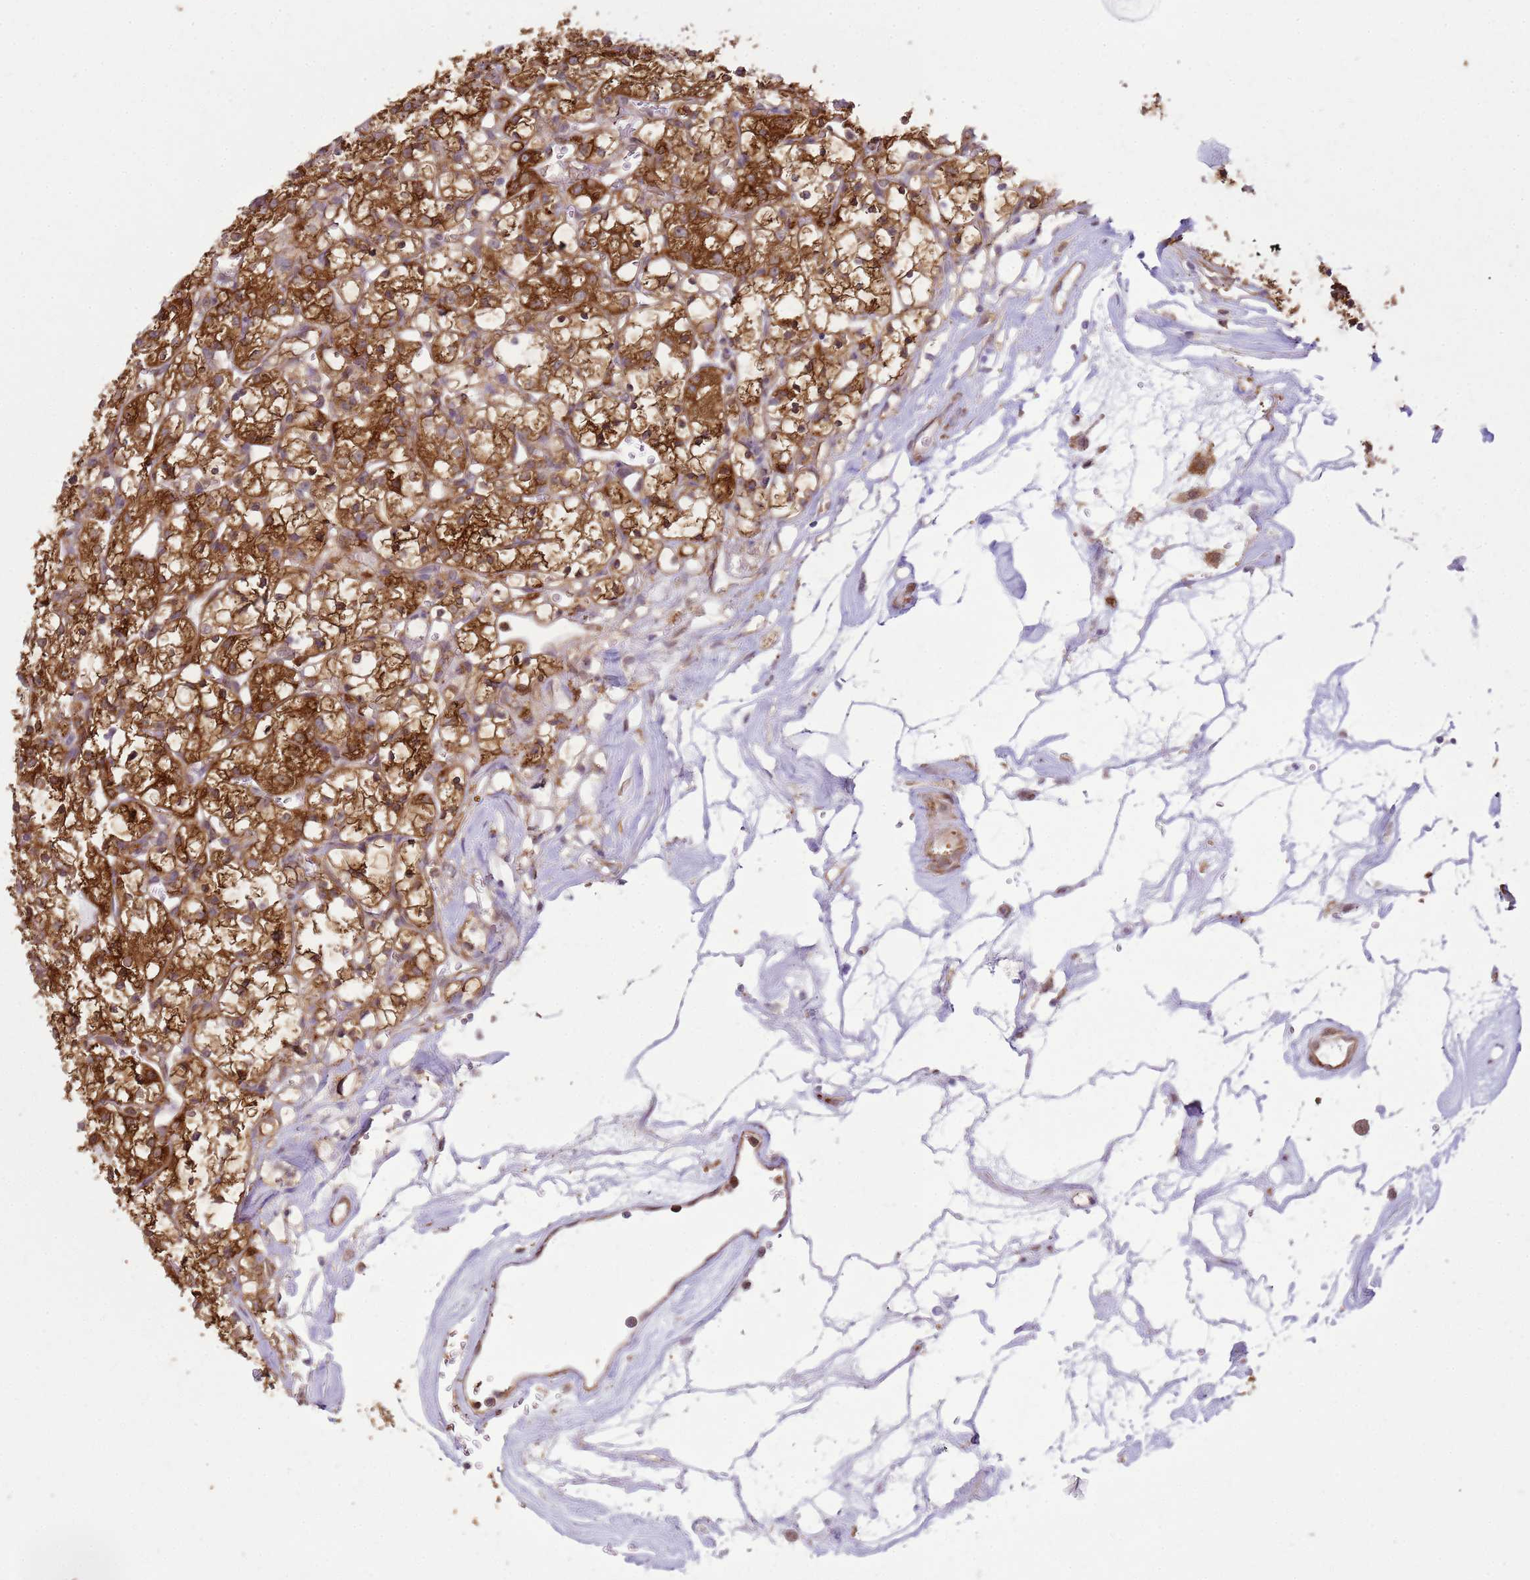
{"staining": {"intensity": "strong", "quantity": ">75%", "location": "cytoplasmic/membranous"}, "tissue": "renal cancer", "cell_type": "Tumor cells", "image_type": "cancer", "snomed": [{"axis": "morphology", "description": "Adenocarcinoma, NOS"}, {"axis": "topography", "description": "Kidney"}], "caption": "DAB immunohistochemical staining of adenocarcinoma (renal) demonstrates strong cytoplasmic/membranous protein positivity in about >75% of tumor cells.", "gene": "GABRE", "patient": {"sex": "female", "age": 69}}